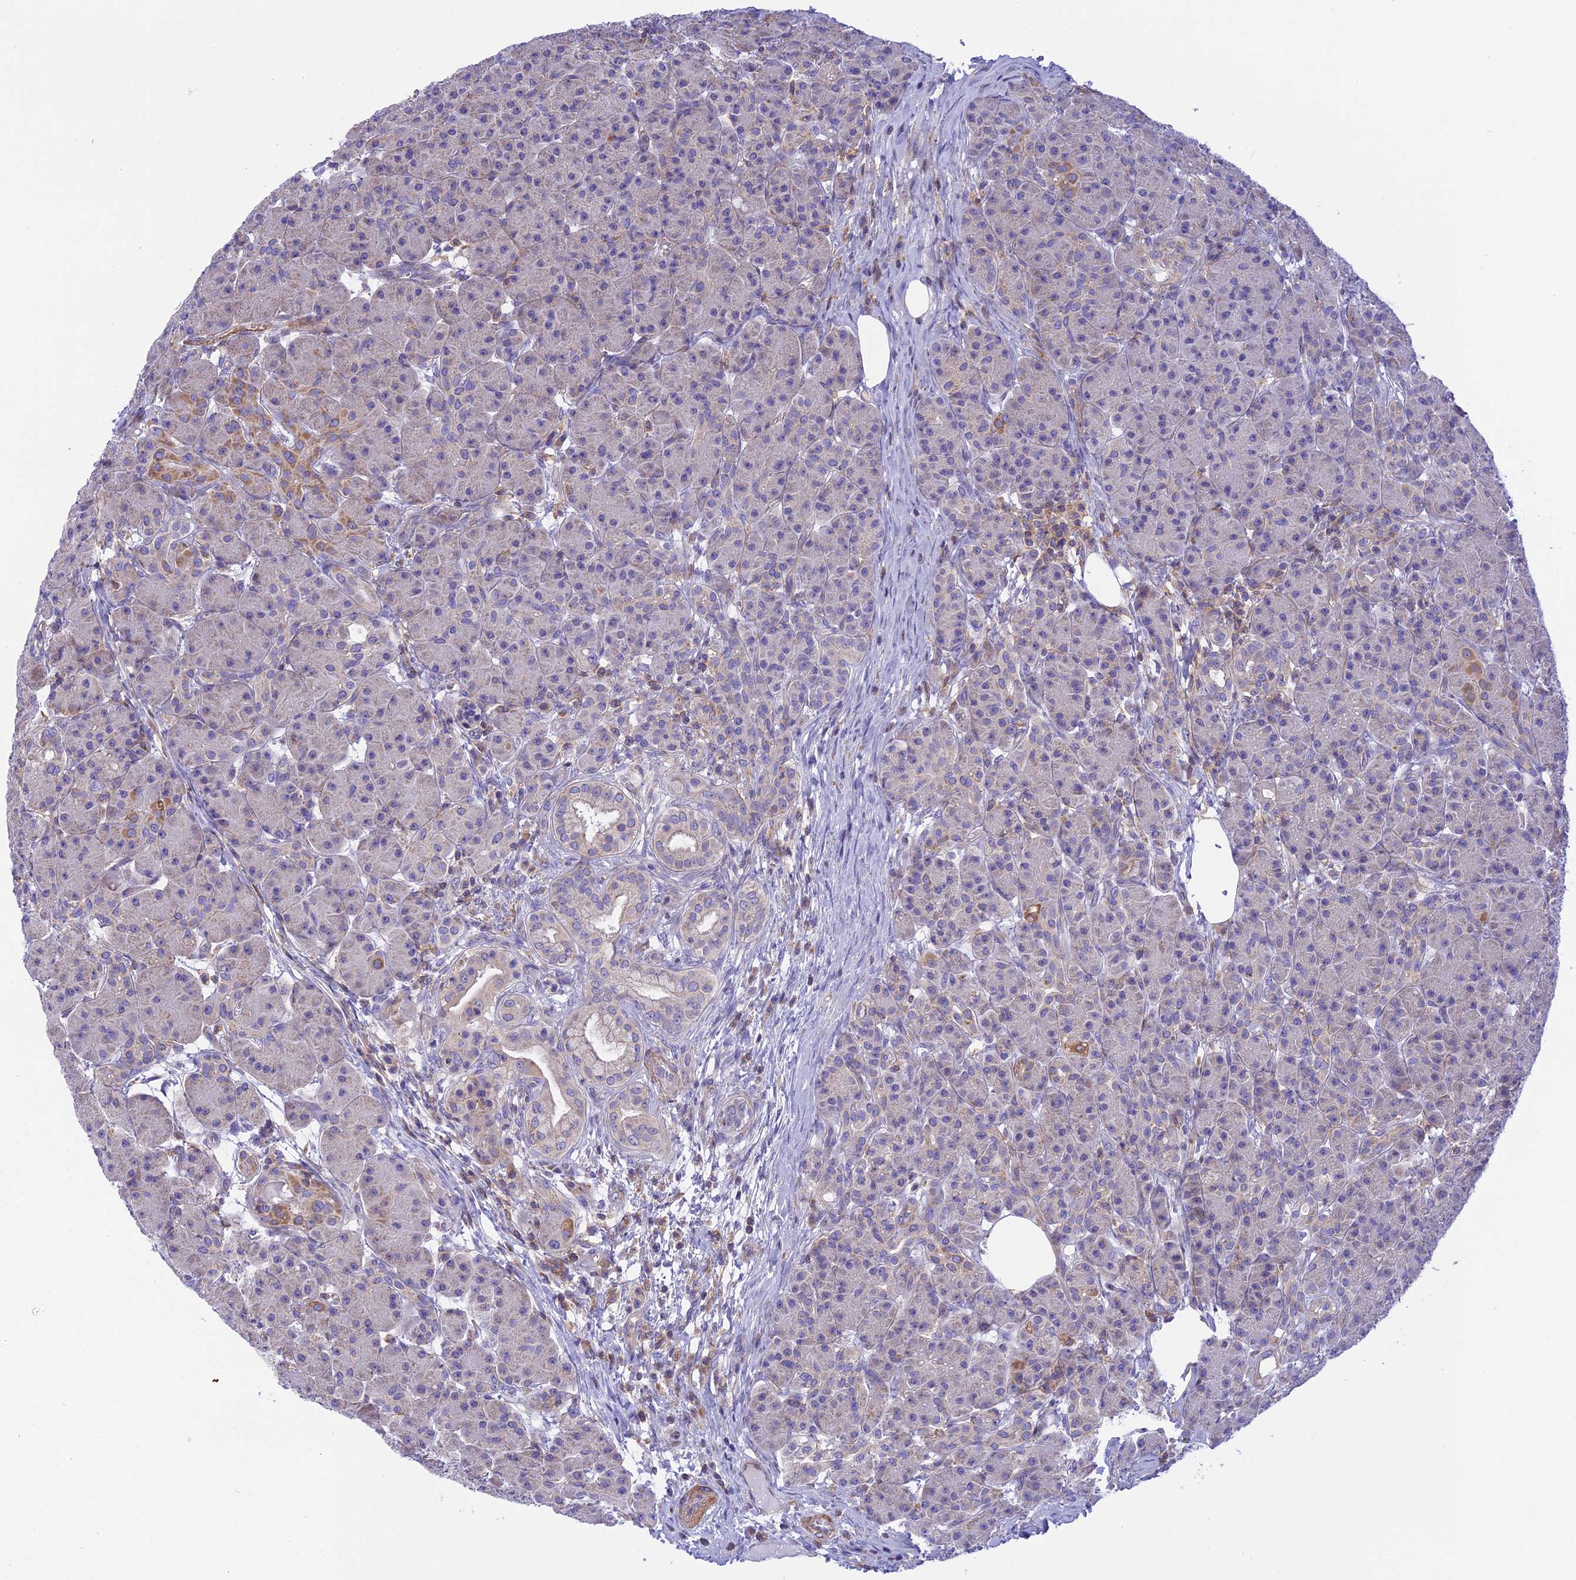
{"staining": {"intensity": "weak", "quantity": "25%-75%", "location": "cytoplasmic/membranous"}, "tissue": "pancreas", "cell_type": "Exocrine glandular cells", "image_type": "normal", "snomed": [{"axis": "morphology", "description": "Normal tissue, NOS"}, {"axis": "topography", "description": "Pancreas"}], "caption": "Pancreas stained with DAB (3,3'-diaminobenzidine) immunohistochemistry reveals low levels of weak cytoplasmic/membranous staining in approximately 25%-75% of exocrine glandular cells. Immunohistochemistry stains the protein of interest in brown and the nuclei are stained blue.", "gene": "CORO7", "patient": {"sex": "male", "age": 63}}